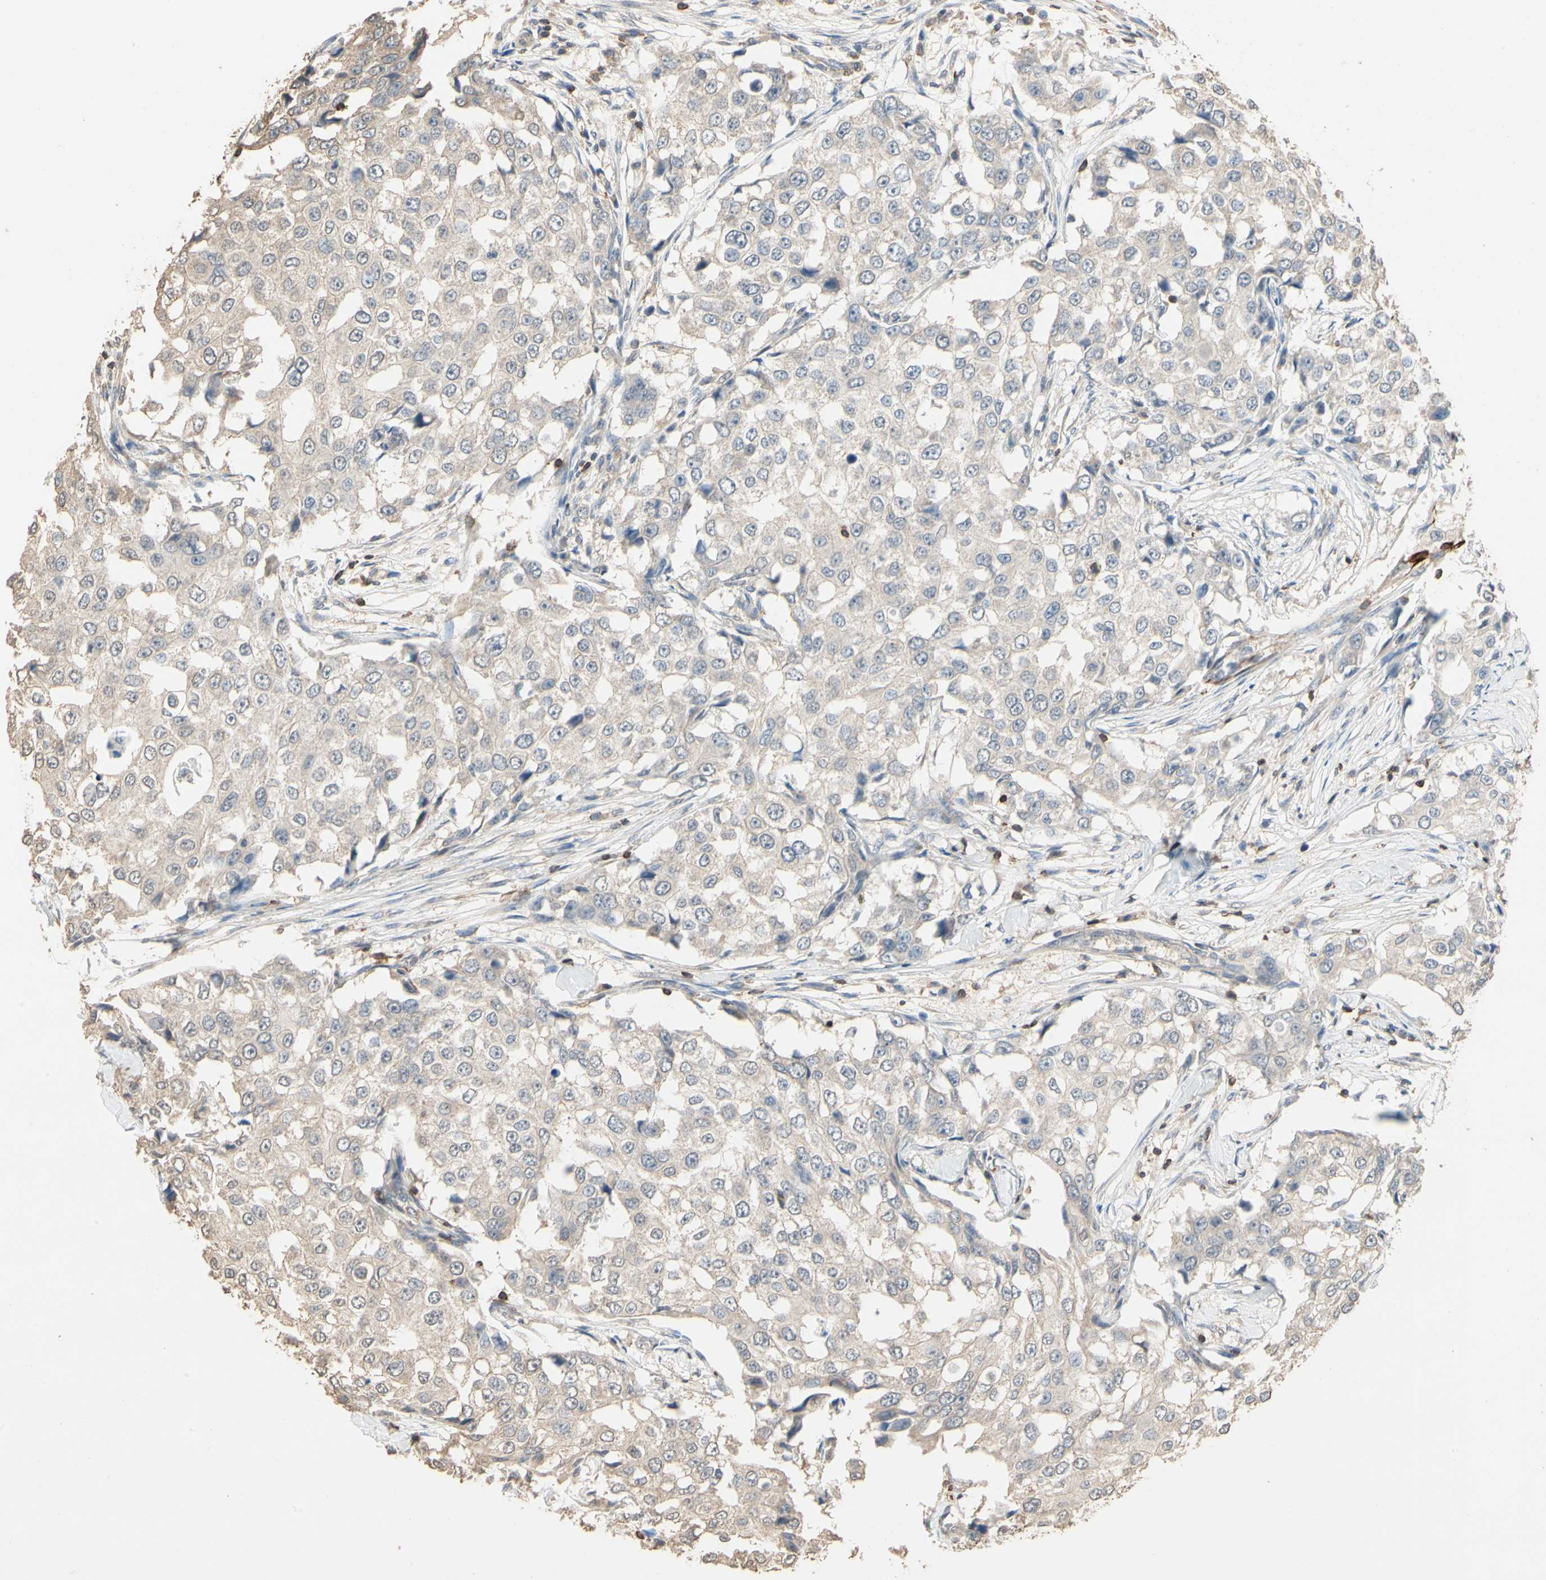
{"staining": {"intensity": "negative", "quantity": "none", "location": "none"}, "tissue": "breast cancer", "cell_type": "Tumor cells", "image_type": "cancer", "snomed": [{"axis": "morphology", "description": "Duct carcinoma"}, {"axis": "topography", "description": "Breast"}], "caption": "Immunohistochemistry (IHC) photomicrograph of human breast cancer (infiltrating ductal carcinoma) stained for a protein (brown), which reveals no expression in tumor cells.", "gene": "MAP3K10", "patient": {"sex": "female", "age": 27}}